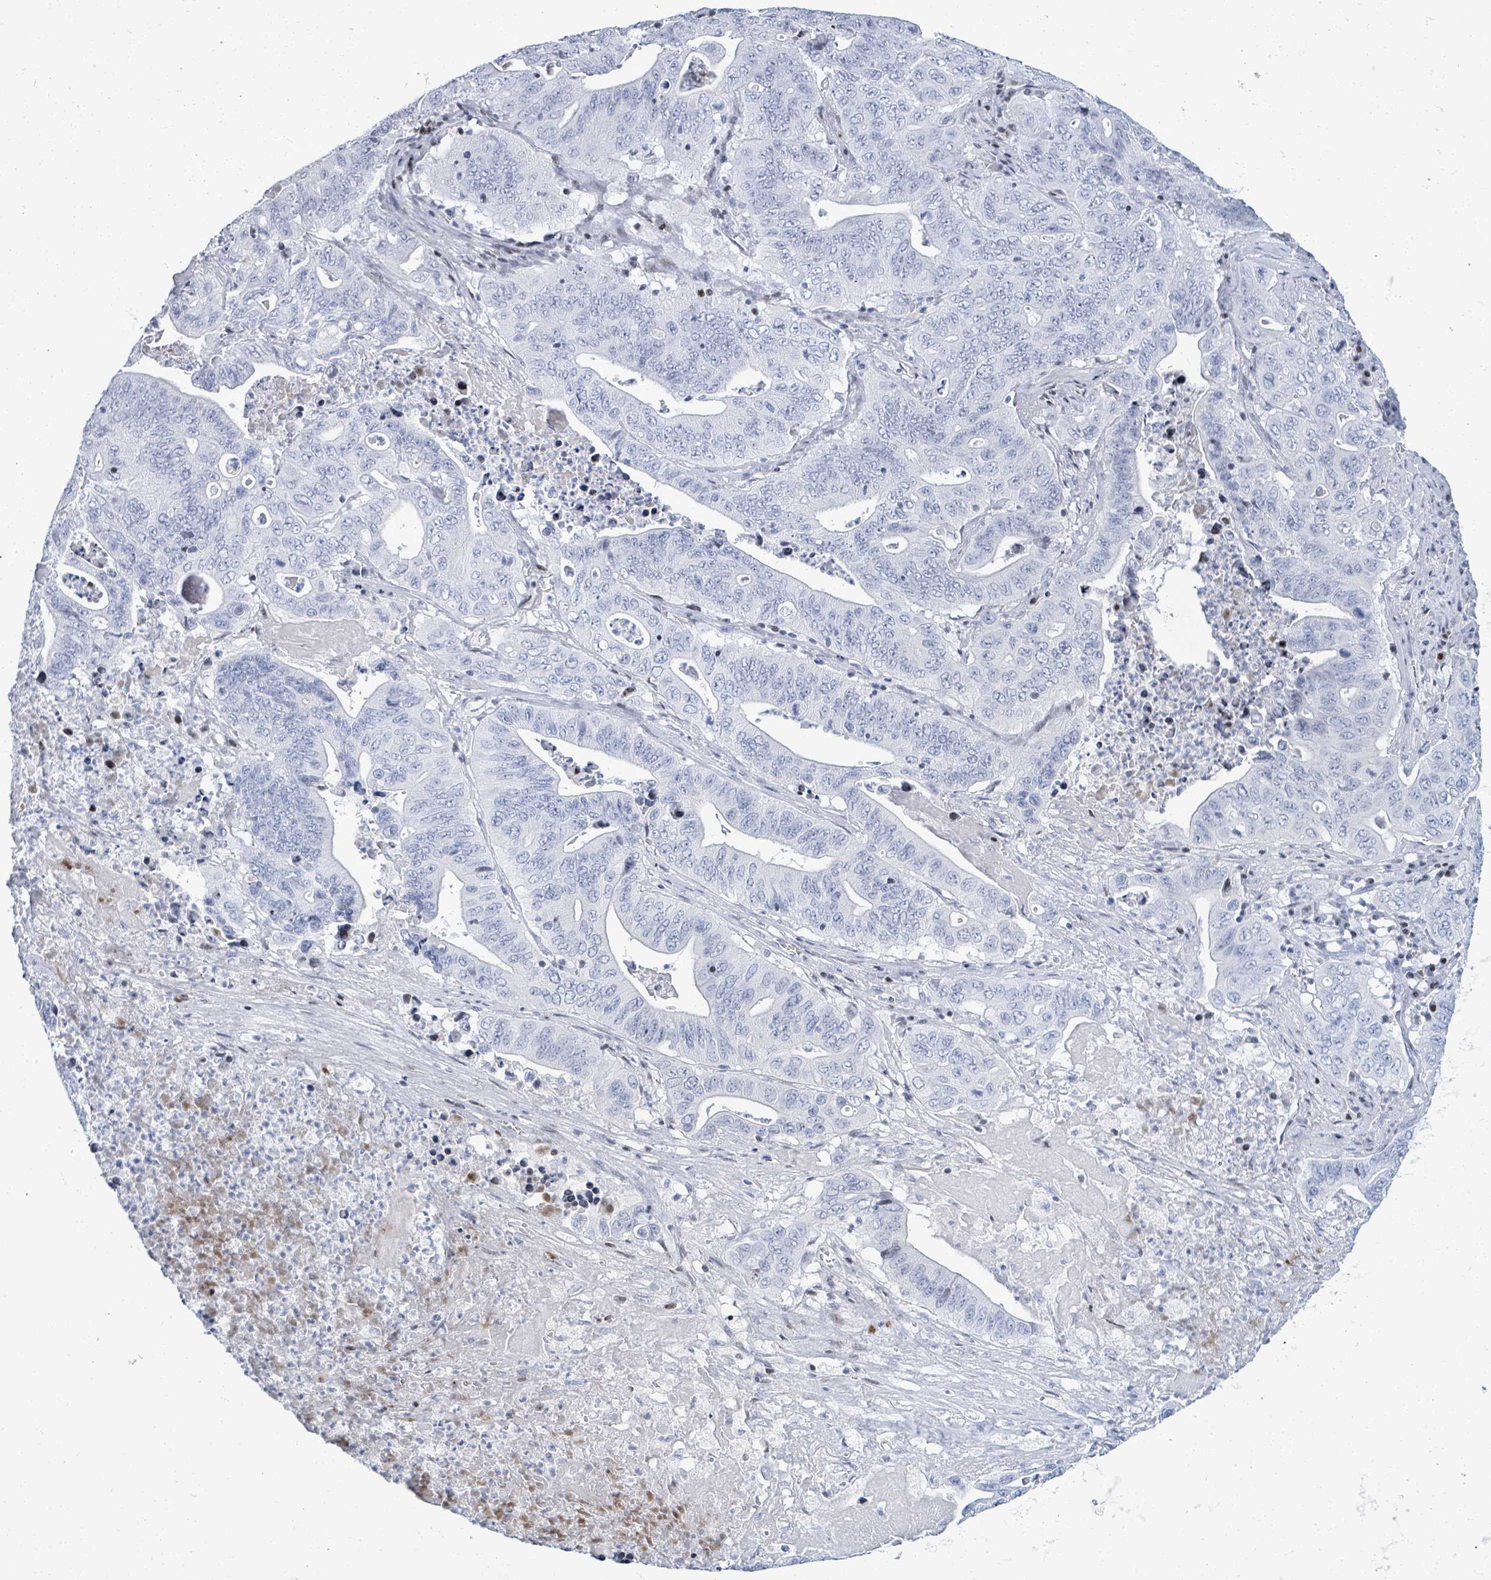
{"staining": {"intensity": "negative", "quantity": "none", "location": "none"}, "tissue": "lung cancer", "cell_type": "Tumor cells", "image_type": "cancer", "snomed": [{"axis": "morphology", "description": "Adenocarcinoma, NOS"}, {"axis": "topography", "description": "Lung"}], "caption": "Tumor cells are negative for protein expression in human lung cancer (adenocarcinoma).", "gene": "MALL", "patient": {"sex": "female", "age": 60}}